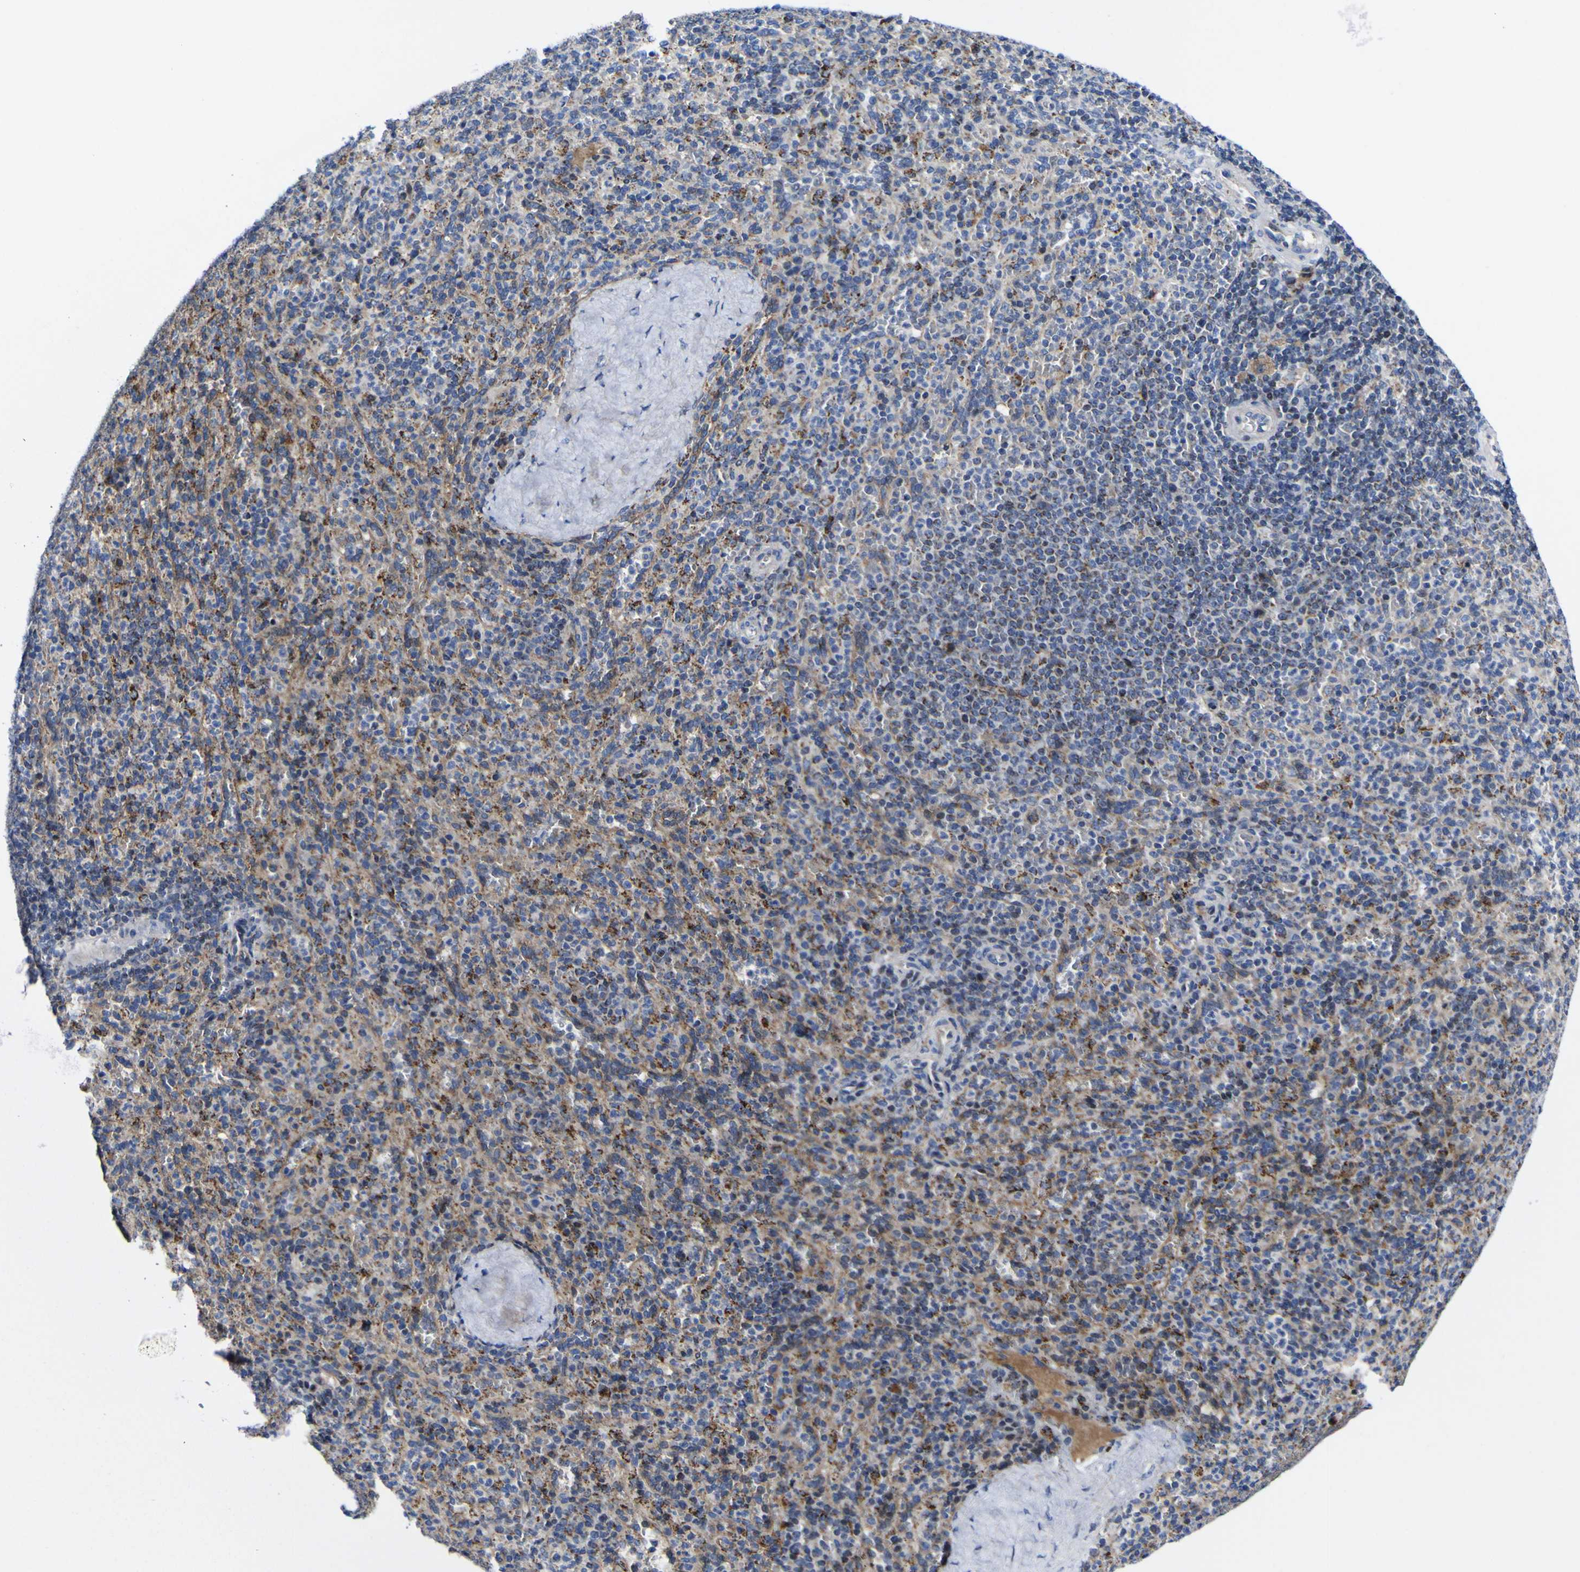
{"staining": {"intensity": "moderate", "quantity": "25%-75%", "location": "cytoplasmic/membranous"}, "tissue": "spleen", "cell_type": "Cells in red pulp", "image_type": "normal", "snomed": [{"axis": "morphology", "description": "Normal tissue, NOS"}, {"axis": "topography", "description": "Spleen"}], "caption": "Cells in red pulp reveal medium levels of moderate cytoplasmic/membranous expression in about 25%-75% of cells in benign human spleen. Nuclei are stained in blue.", "gene": "CCDC90B", "patient": {"sex": "male", "age": 36}}